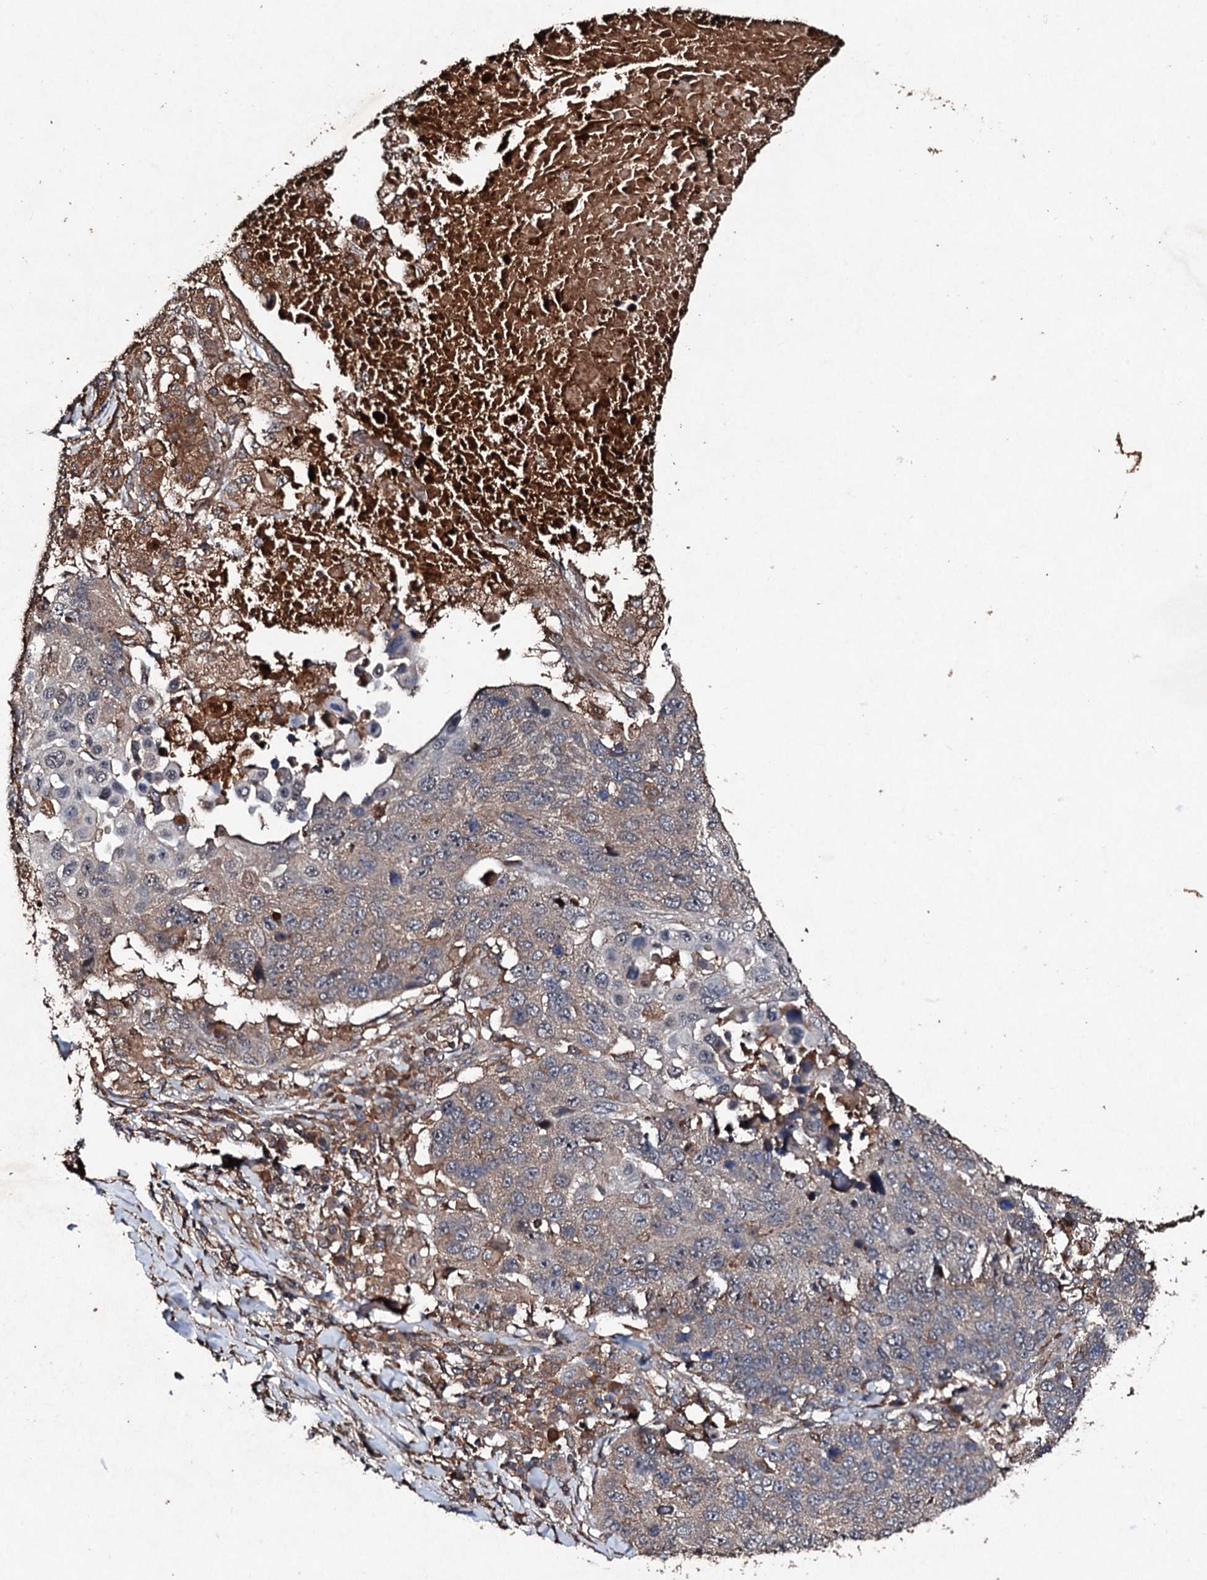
{"staining": {"intensity": "moderate", "quantity": "25%-75%", "location": "cytoplasmic/membranous"}, "tissue": "lung cancer", "cell_type": "Tumor cells", "image_type": "cancer", "snomed": [{"axis": "morphology", "description": "Normal tissue, NOS"}, {"axis": "morphology", "description": "Squamous cell carcinoma, NOS"}, {"axis": "topography", "description": "Lymph node"}, {"axis": "topography", "description": "Lung"}], "caption": "High-power microscopy captured an immunohistochemistry histopathology image of squamous cell carcinoma (lung), revealing moderate cytoplasmic/membranous staining in approximately 25%-75% of tumor cells. The staining is performed using DAB brown chromogen to label protein expression. The nuclei are counter-stained blue using hematoxylin.", "gene": "KERA", "patient": {"sex": "male", "age": 66}}